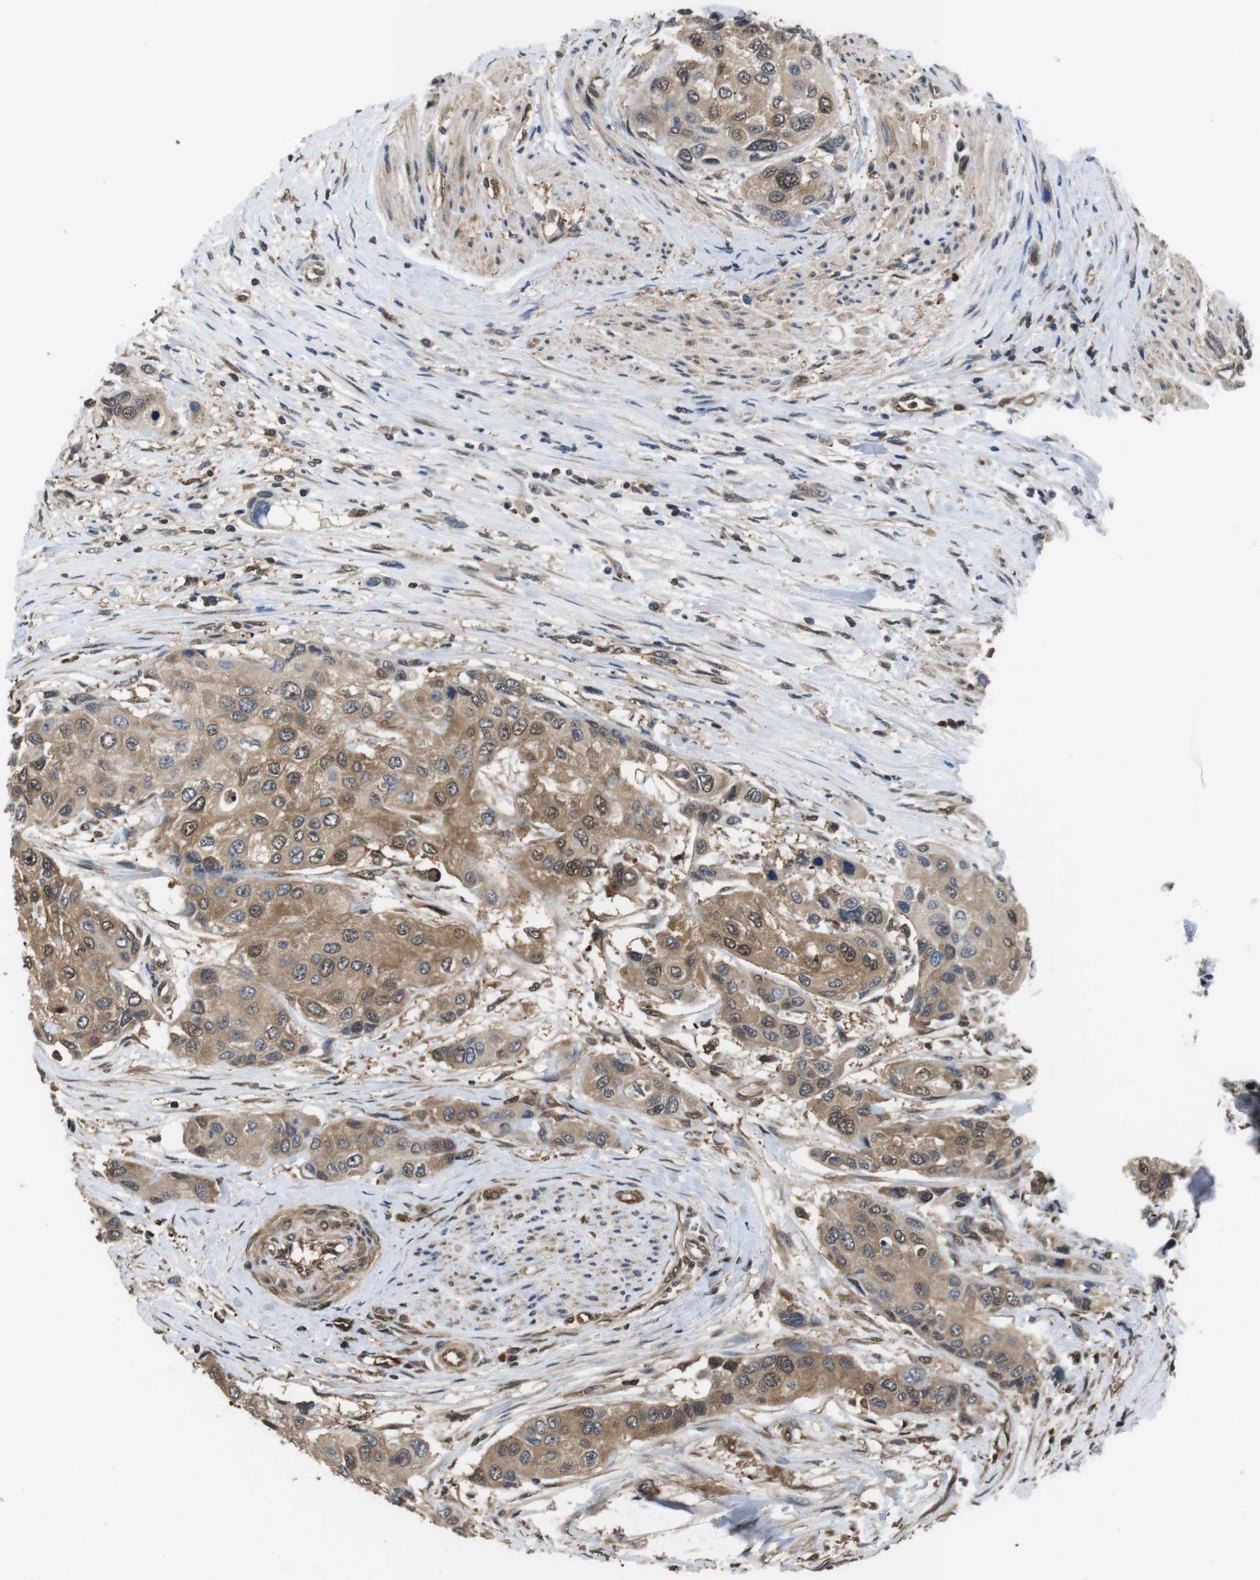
{"staining": {"intensity": "moderate", "quantity": ">75%", "location": "cytoplasmic/membranous,nuclear"}, "tissue": "urothelial cancer", "cell_type": "Tumor cells", "image_type": "cancer", "snomed": [{"axis": "morphology", "description": "Urothelial carcinoma, High grade"}, {"axis": "topography", "description": "Urinary bladder"}], "caption": "A brown stain labels moderate cytoplasmic/membranous and nuclear staining of a protein in human urothelial cancer tumor cells.", "gene": "LDHA", "patient": {"sex": "female", "age": 56}}